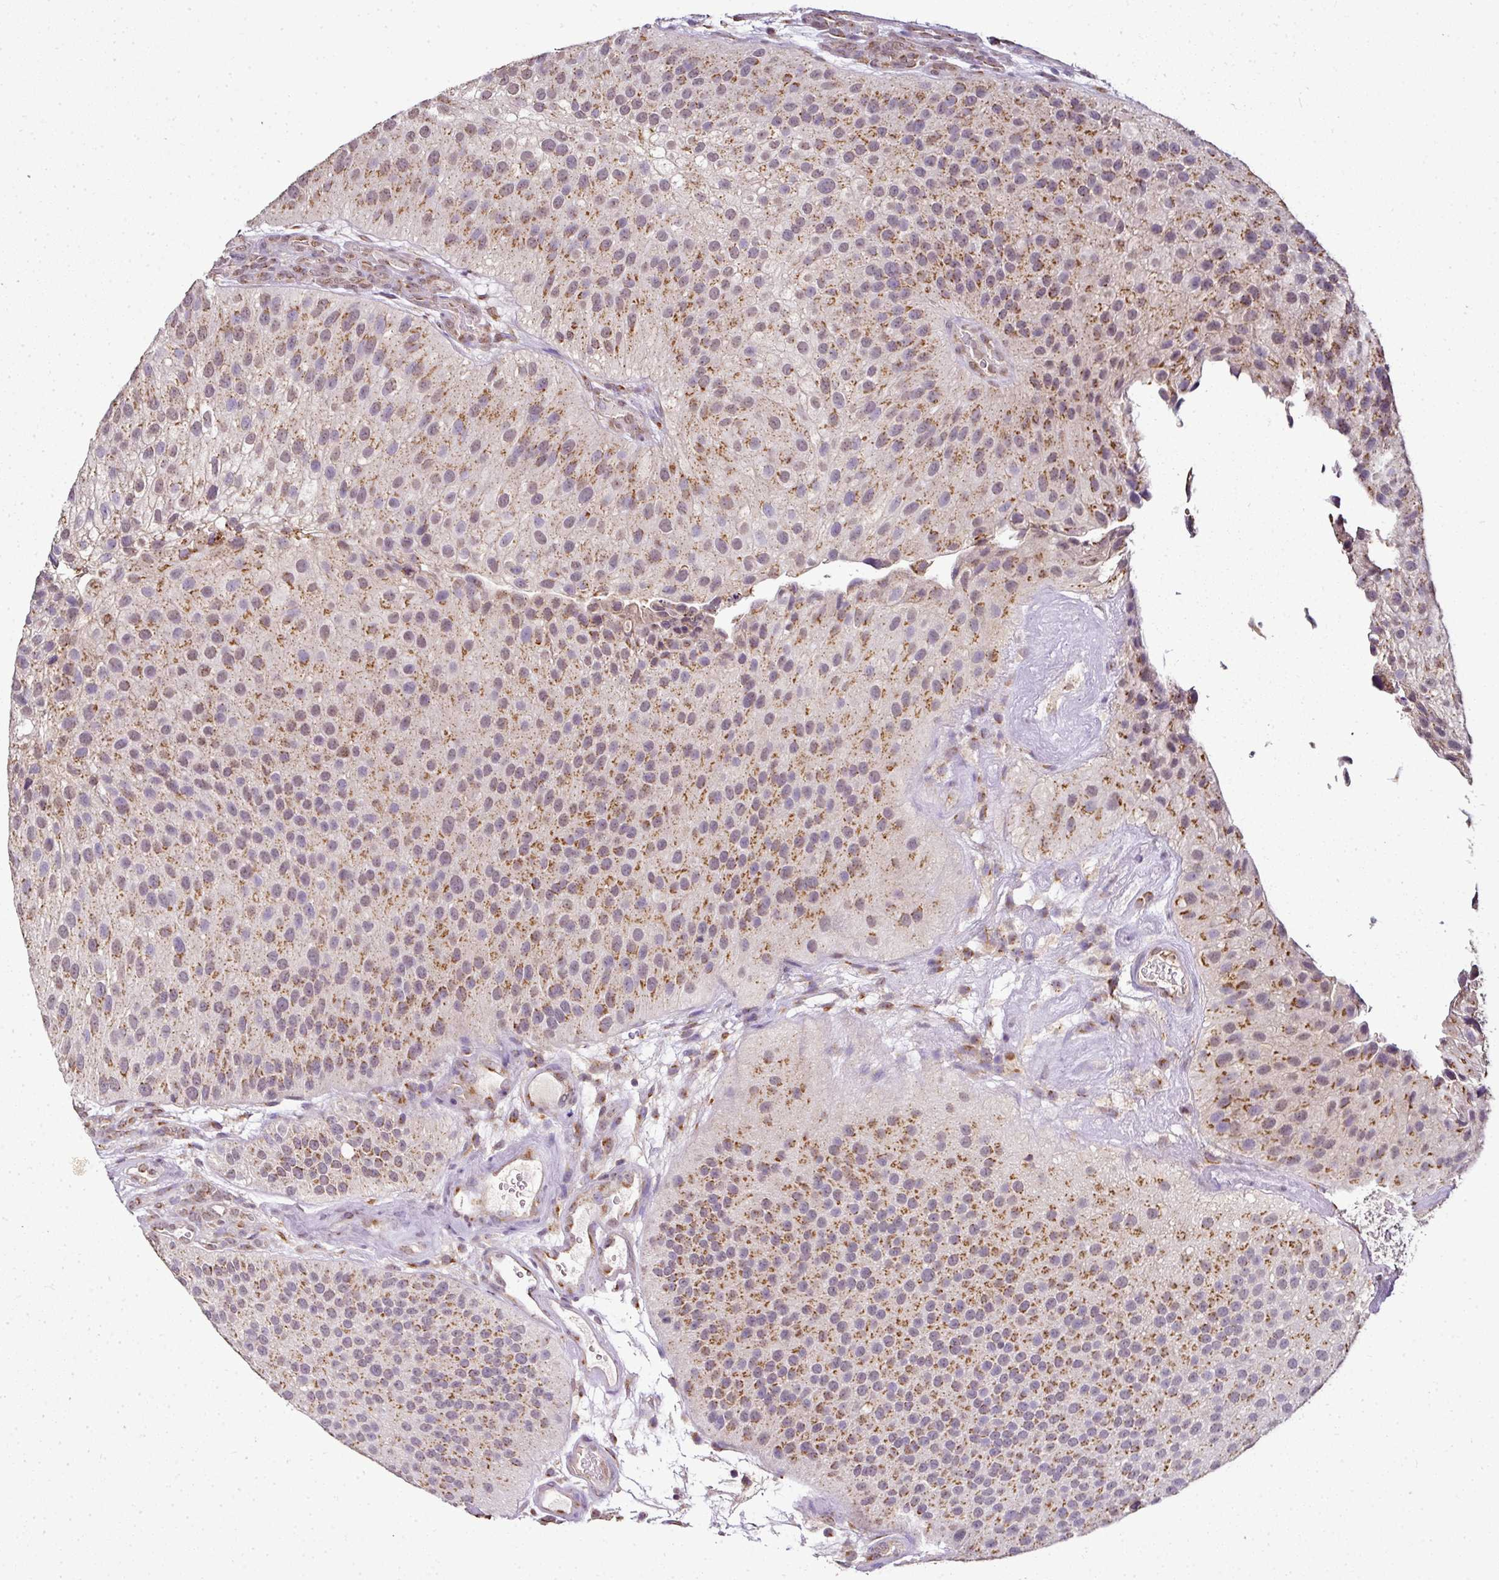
{"staining": {"intensity": "moderate", "quantity": ">75%", "location": "cytoplasmic/membranous"}, "tissue": "urothelial cancer", "cell_type": "Tumor cells", "image_type": "cancer", "snomed": [{"axis": "morphology", "description": "Urothelial carcinoma, NOS"}, {"axis": "topography", "description": "Urinary bladder"}], "caption": "An IHC micrograph of neoplastic tissue is shown. Protein staining in brown highlights moderate cytoplasmic/membranous positivity in transitional cell carcinoma within tumor cells.", "gene": "JPH2", "patient": {"sex": "male", "age": 87}}